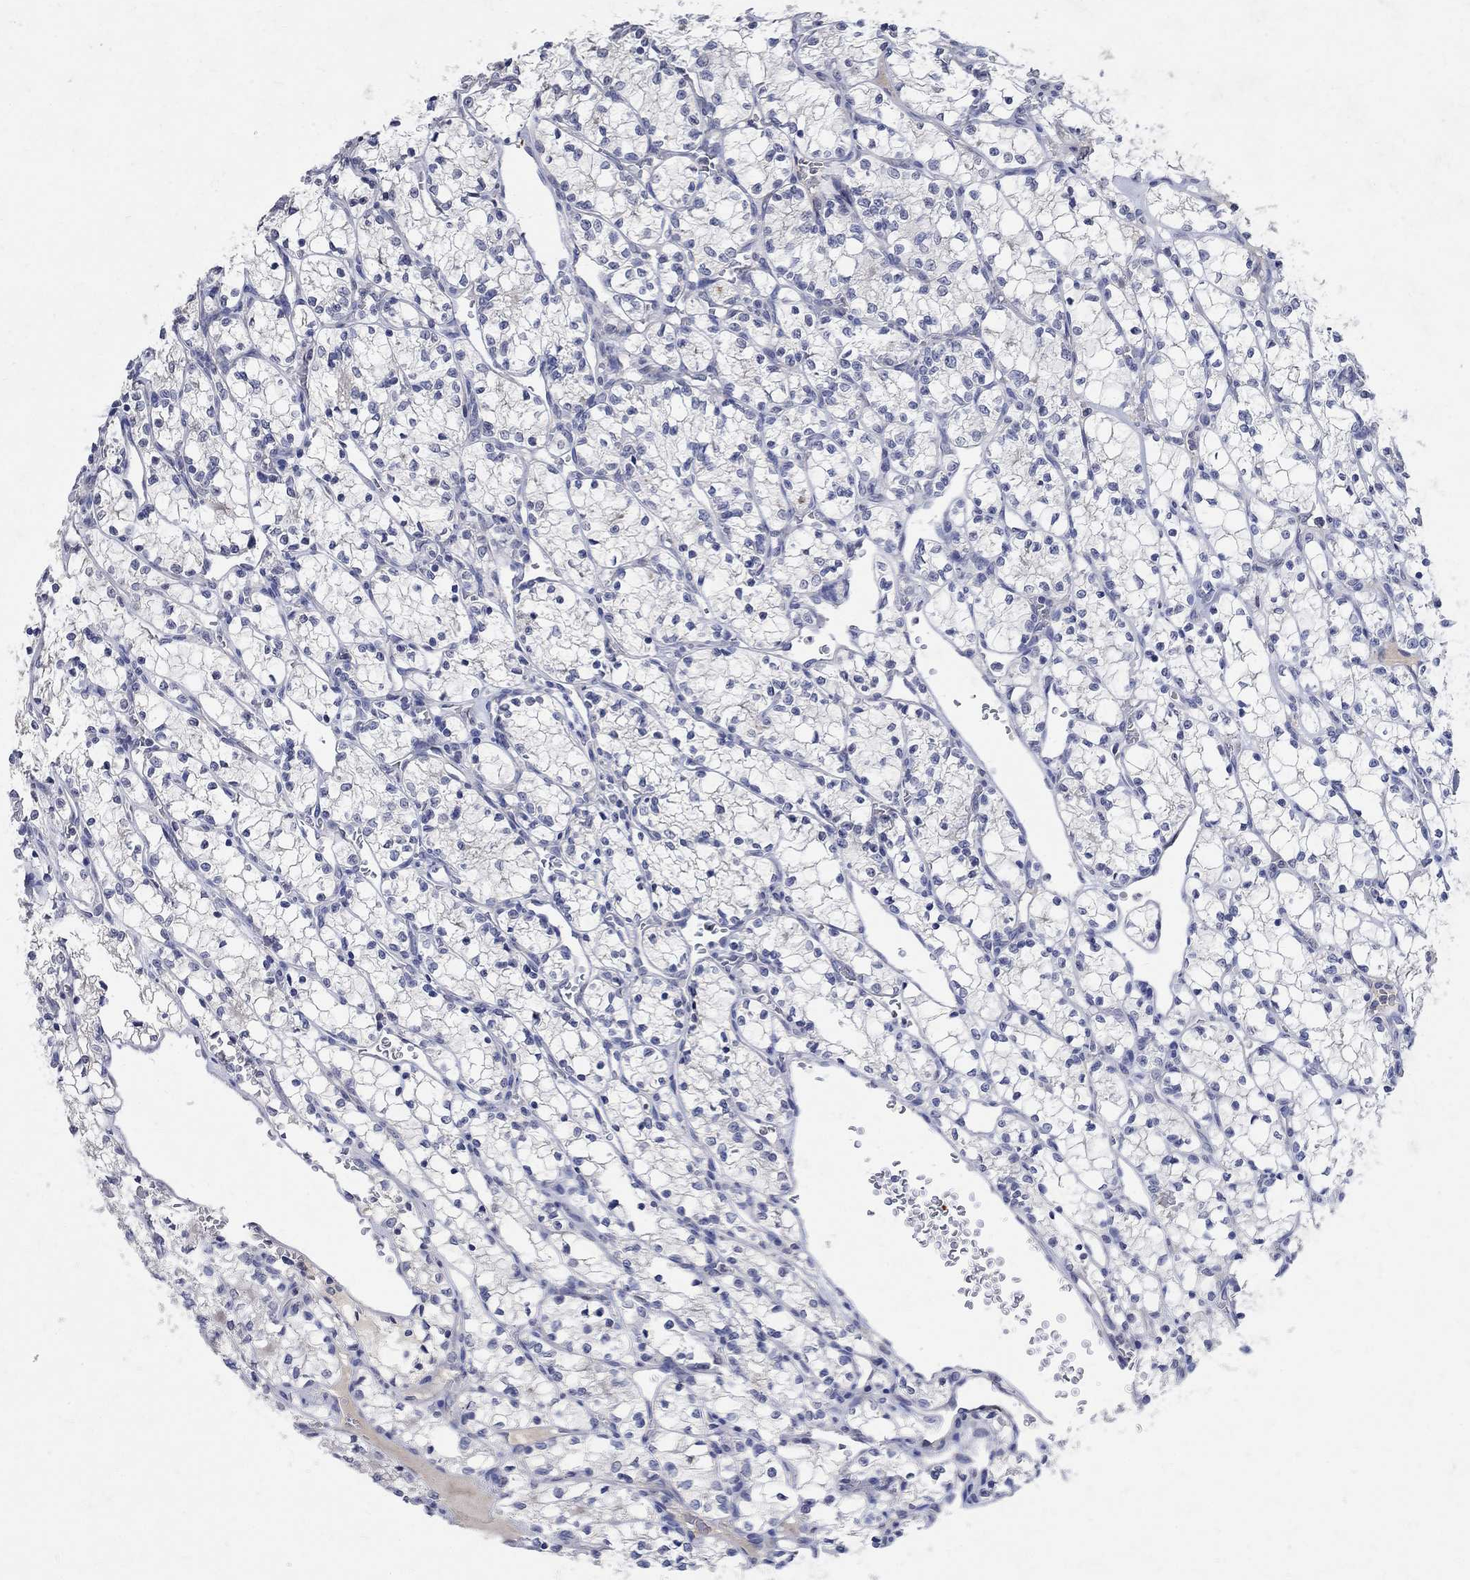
{"staining": {"intensity": "negative", "quantity": "none", "location": "none"}, "tissue": "renal cancer", "cell_type": "Tumor cells", "image_type": "cancer", "snomed": [{"axis": "morphology", "description": "Adenocarcinoma, NOS"}, {"axis": "topography", "description": "Kidney"}], "caption": "This is a micrograph of immunohistochemistry staining of renal cancer, which shows no staining in tumor cells.", "gene": "TMEM169", "patient": {"sex": "female", "age": 69}}